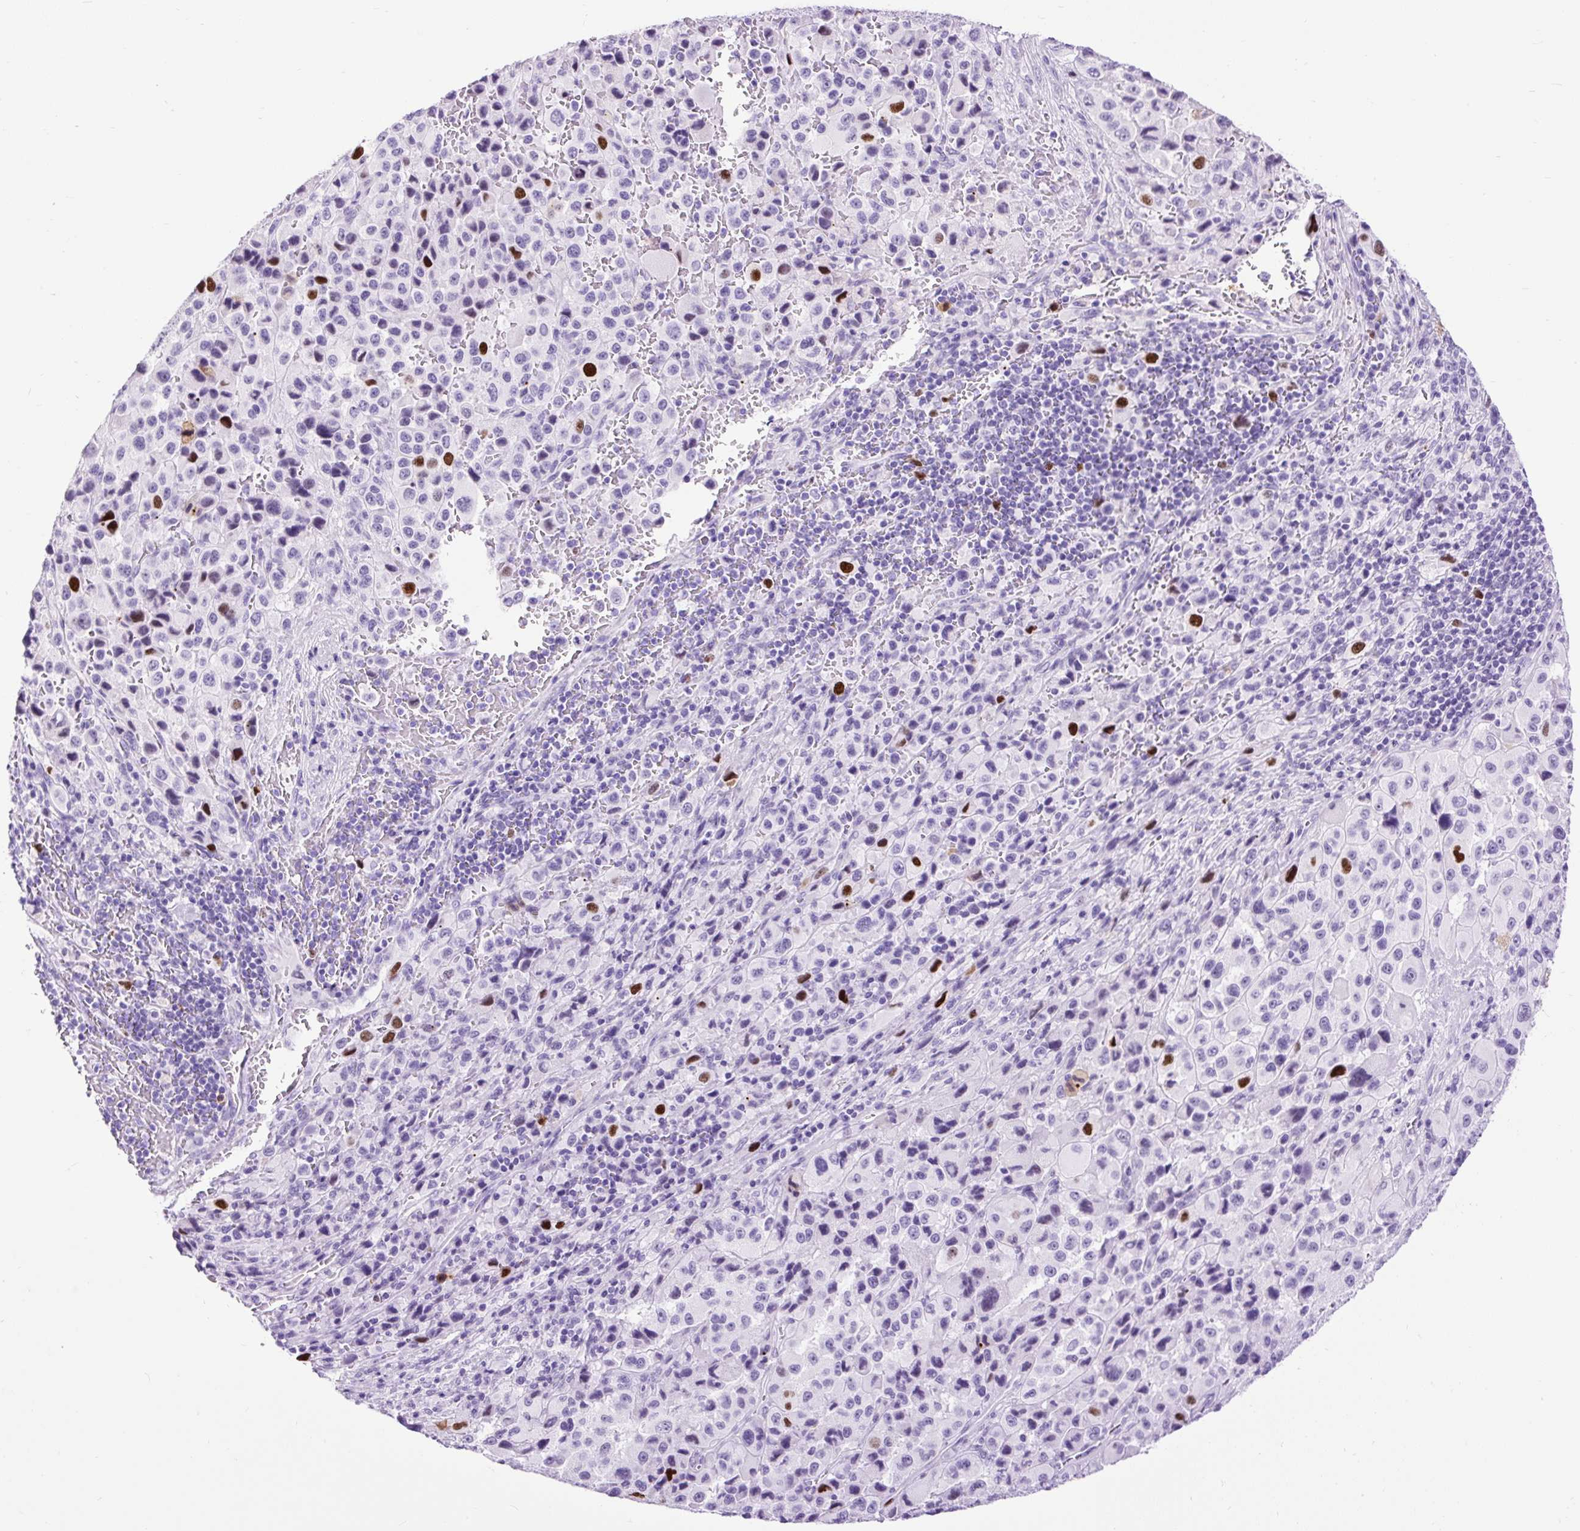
{"staining": {"intensity": "strong", "quantity": "<25%", "location": "nuclear"}, "tissue": "melanoma", "cell_type": "Tumor cells", "image_type": "cancer", "snomed": [{"axis": "morphology", "description": "Malignant melanoma, Metastatic site"}, {"axis": "topography", "description": "Lymph node"}], "caption": "DAB immunohistochemical staining of human malignant melanoma (metastatic site) demonstrates strong nuclear protein expression in approximately <25% of tumor cells. Ihc stains the protein of interest in brown and the nuclei are stained blue.", "gene": "RACGAP1", "patient": {"sex": "female", "age": 65}}